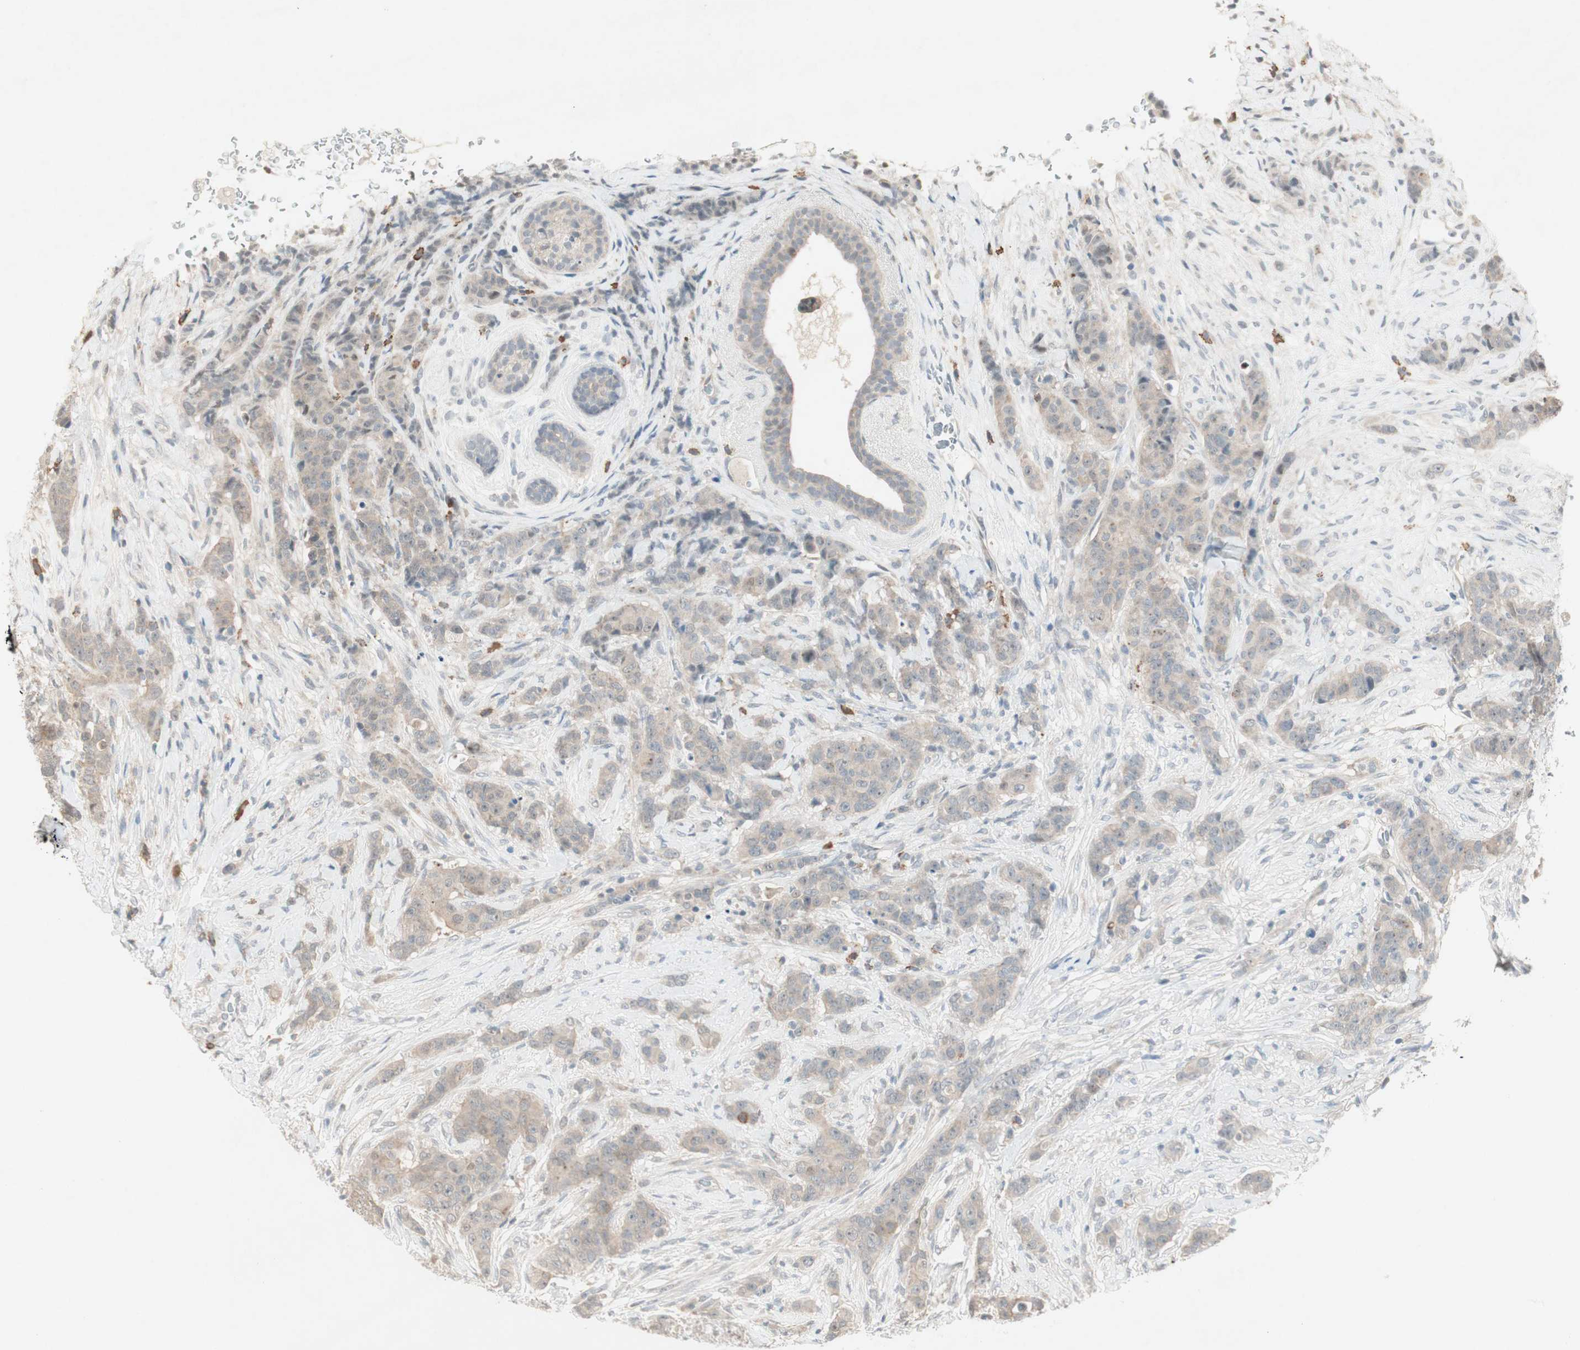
{"staining": {"intensity": "weak", "quantity": "25%-75%", "location": "cytoplasmic/membranous"}, "tissue": "breast cancer", "cell_type": "Tumor cells", "image_type": "cancer", "snomed": [{"axis": "morphology", "description": "Duct carcinoma"}, {"axis": "topography", "description": "Breast"}], "caption": "Weak cytoplasmic/membranous staining for a protein is appreciated in approximately 25%-75% of tumor cells of breast cancer (invasive ductal carcinoma) using immunohistochemistry (IHC).", "gene": "RTL6", "patient": {"sex": "female", "age": 40}}